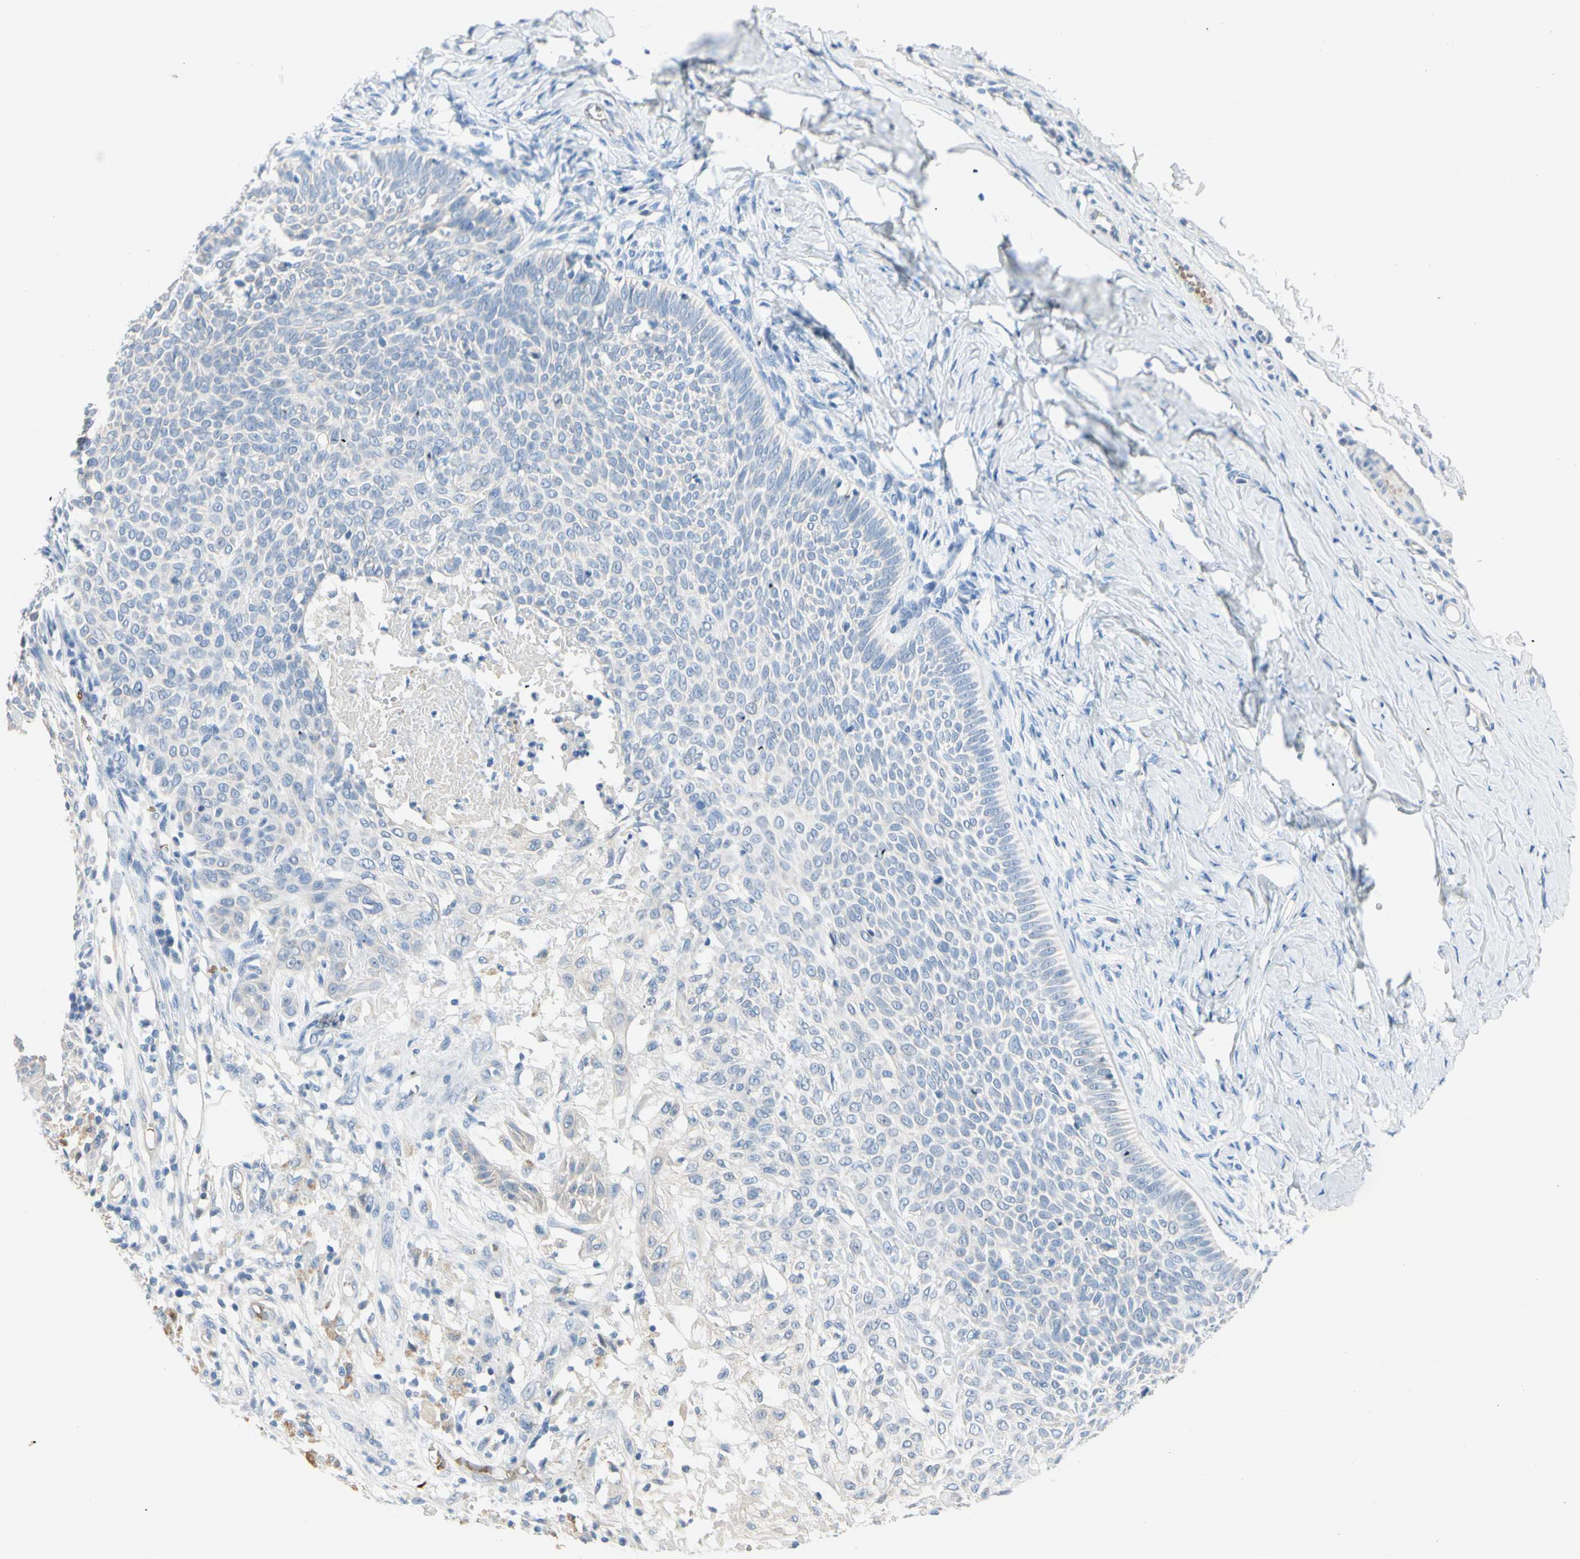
{"staining": {"intensity": "negative", "quantity": "none", "location": "none"}, "tissue": "skin cancer", "cell_type": "Tumor cells", "image_type": "cancer", "snomed": [{"axis": "morphology", "description": "Normal tissue, NOS"}, {"axis": "morphology", "description": "Basal cell carcinoma"}, {"axis": "topography", "description": "Skin"}], "caption": "The histopathology image demonstrates no significant staining in tumor cells of skin cancer (basal cell carcinoma). (DAB immunohistochemistry, high magnification).", "gene": "CA1", "patient": {"sex": "male", "age": 87}}